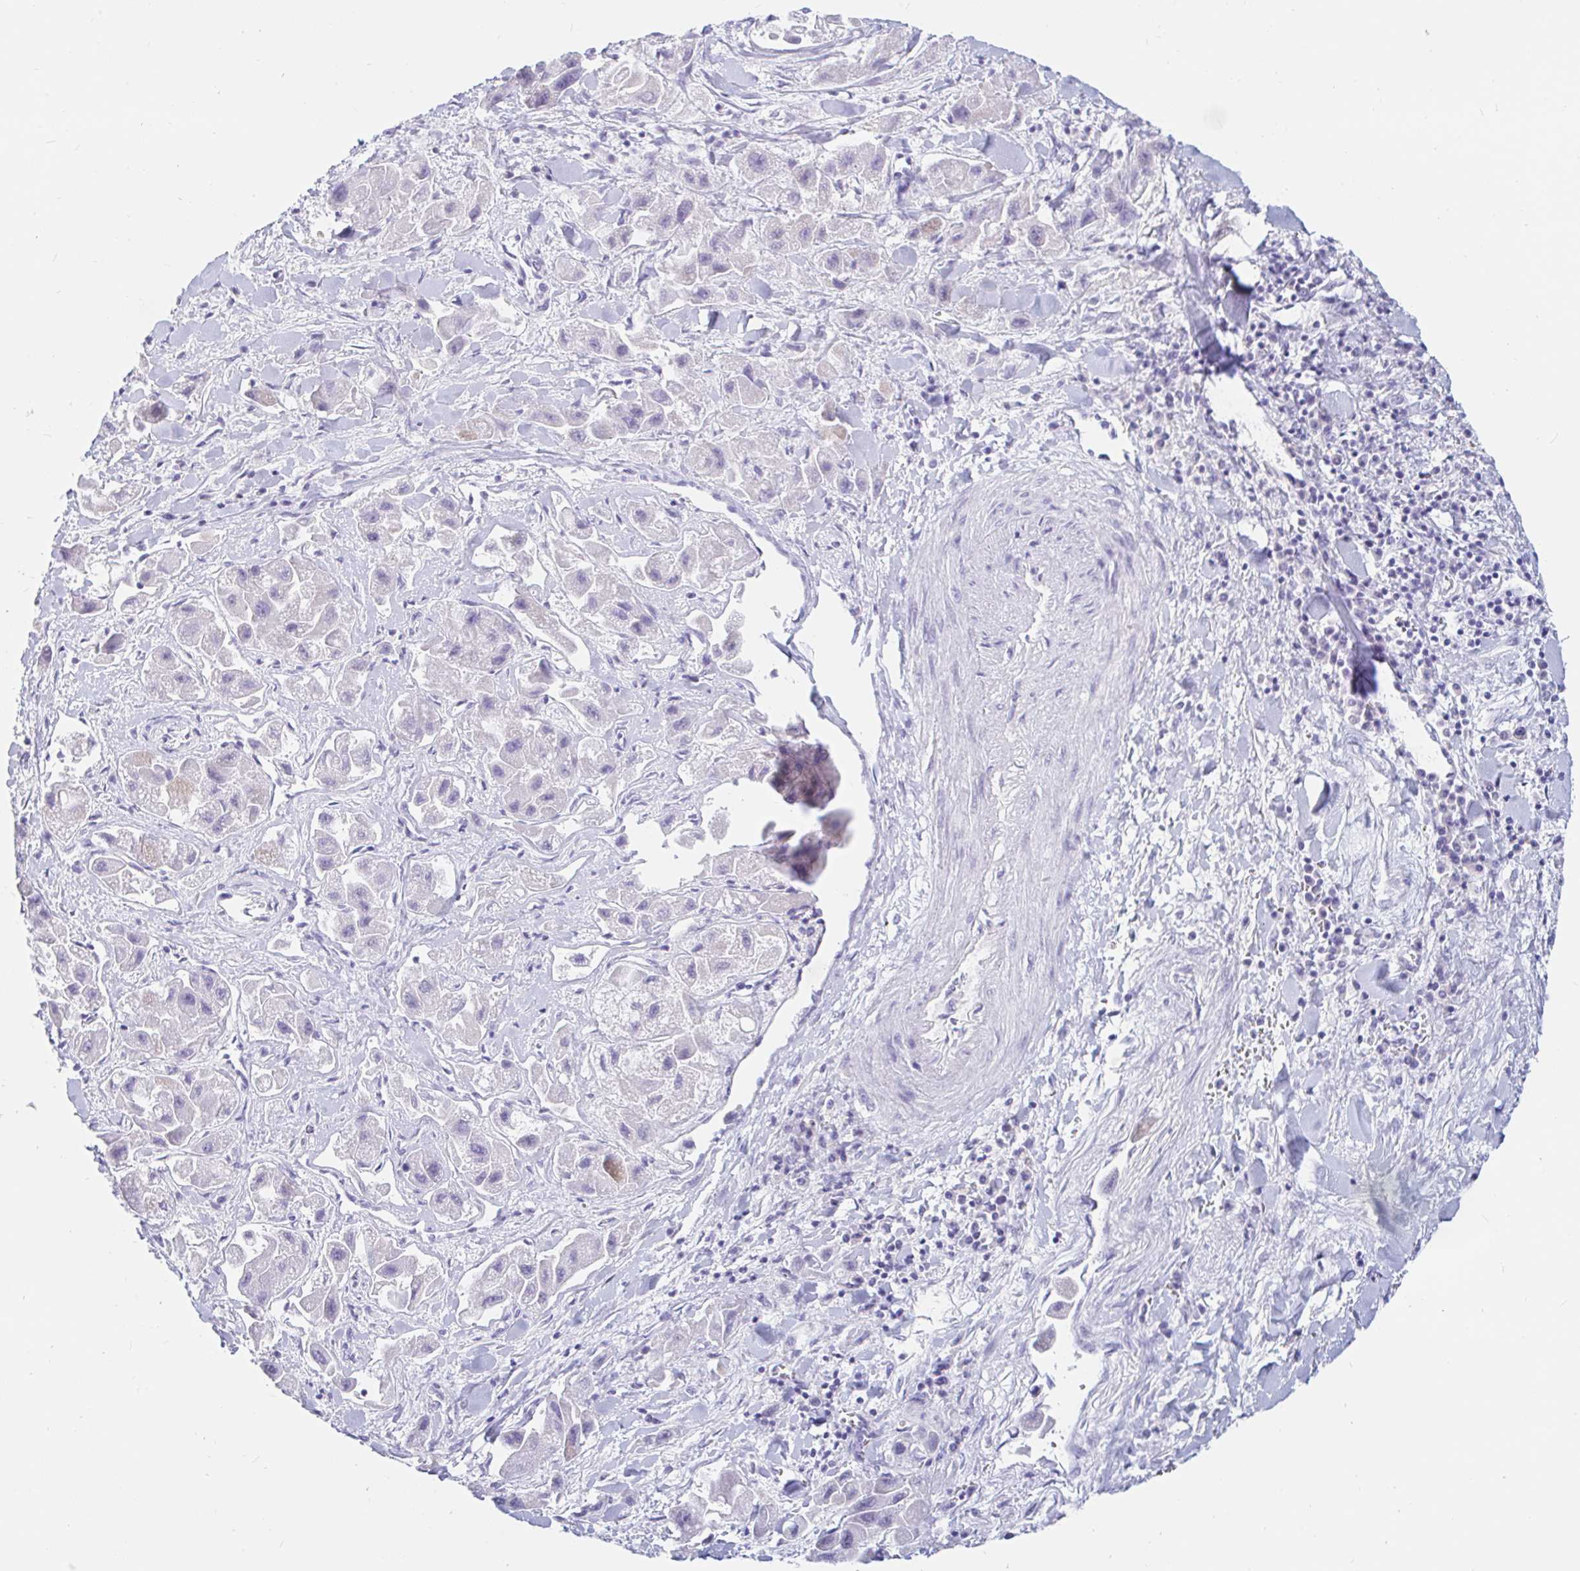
{"staining": {"intensity": "negative", "quantity": "none", "location": "none"}, "tissue": "liver cancer", "cell_type": "Tumor cells", "image_type": "cancer", "snomed": [{"axis": "morphology", "description": "Carcinoma, Hepatocellular, NOS"}, {"axis": "topography", "description": "Liver"}], "caption": "Hepatocellular carcinoma (liver) stained for a protein using immunohistochemistry displays no expression tumor cells.", "gene": "TEX44", "patient": {"sex": "male", "age": 24}}